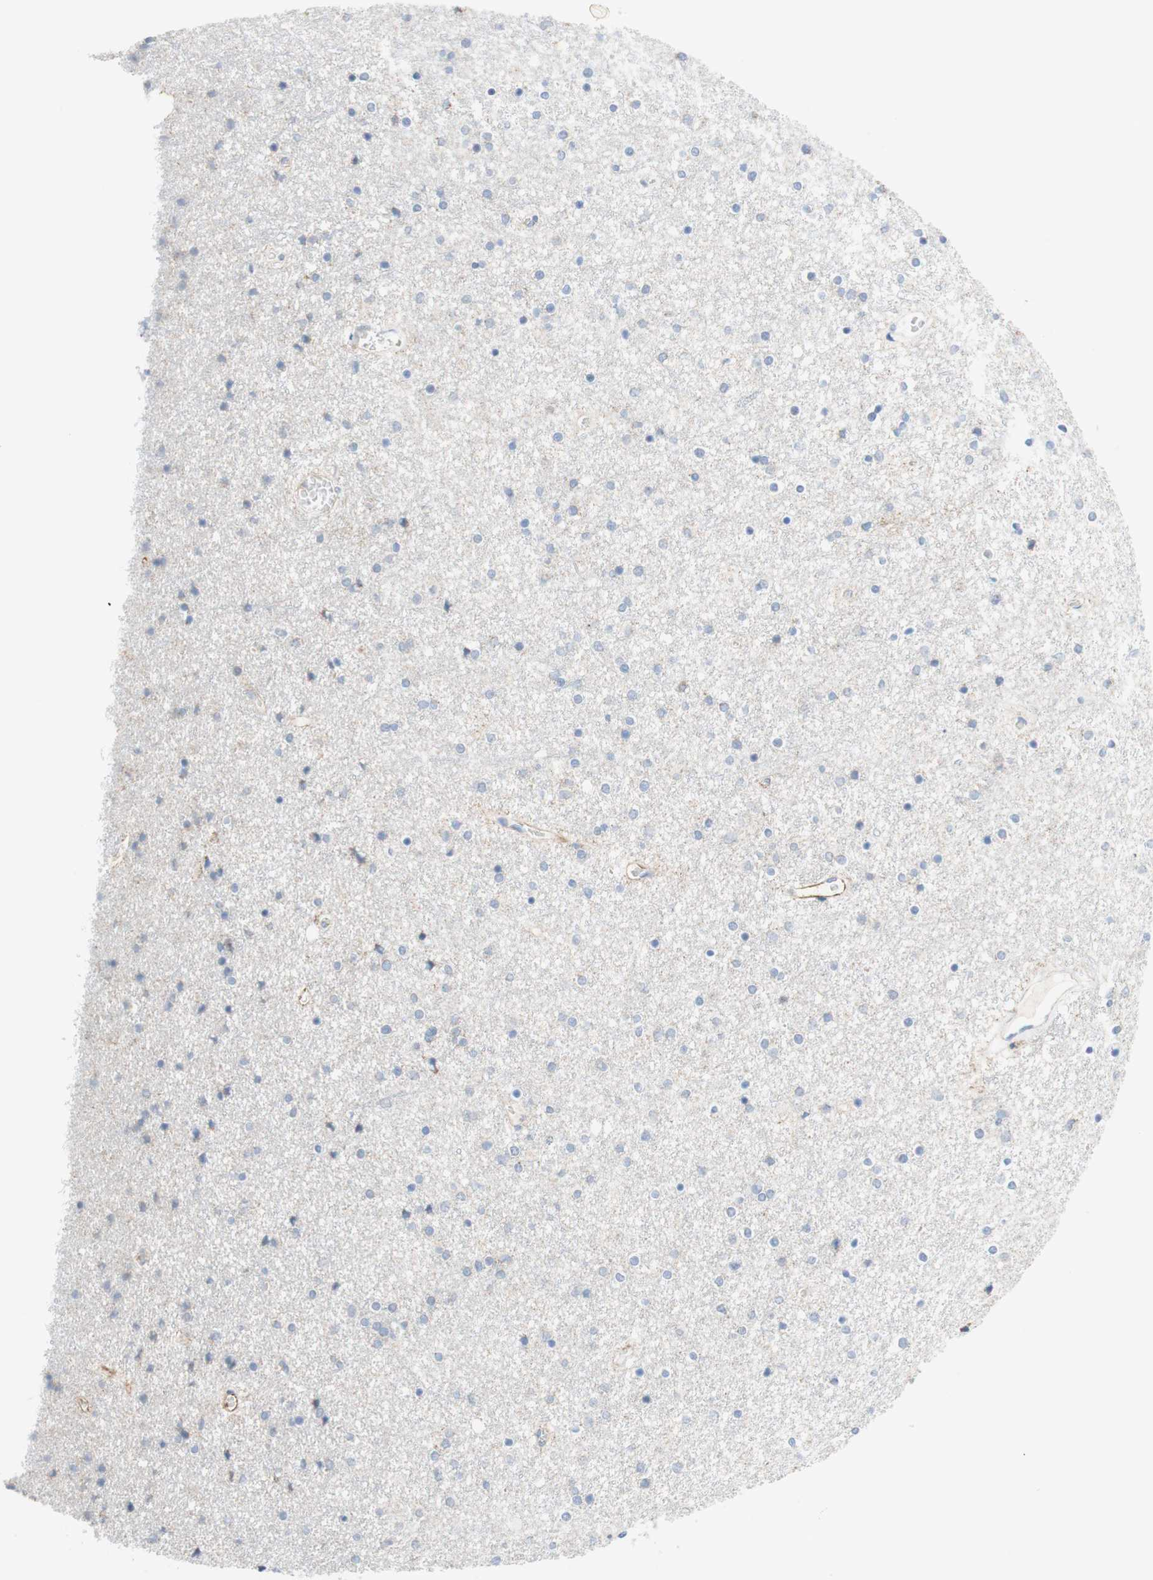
{"staining": {"intensity": "negative", "quantity": "none", "location": "none"}, "tissue": "caudate", "cell_type": "Glial cells", "image_type": "normal", "snomed": [{"axis": "morphology", "description": "Normal tissue, NOS"}, {"axis": "topography", "description": "Lateral ventricle wall"}], "caption": "High magnification brightfield microscopy of normal caudate stained with DAB (3,3'-diaminobenzidine) (brown) and counterstained with hematoxylin (blue): glial cells show no significant expression. (Stains: DAB (3,3'-diaminobenzidine) immunohistochemistry with hematoxylin counter stain, Microscopy: brightfield microscopy at high magnification).", "gene": "POU2AF1", "patient": {"sex": "female", "age": 54}}